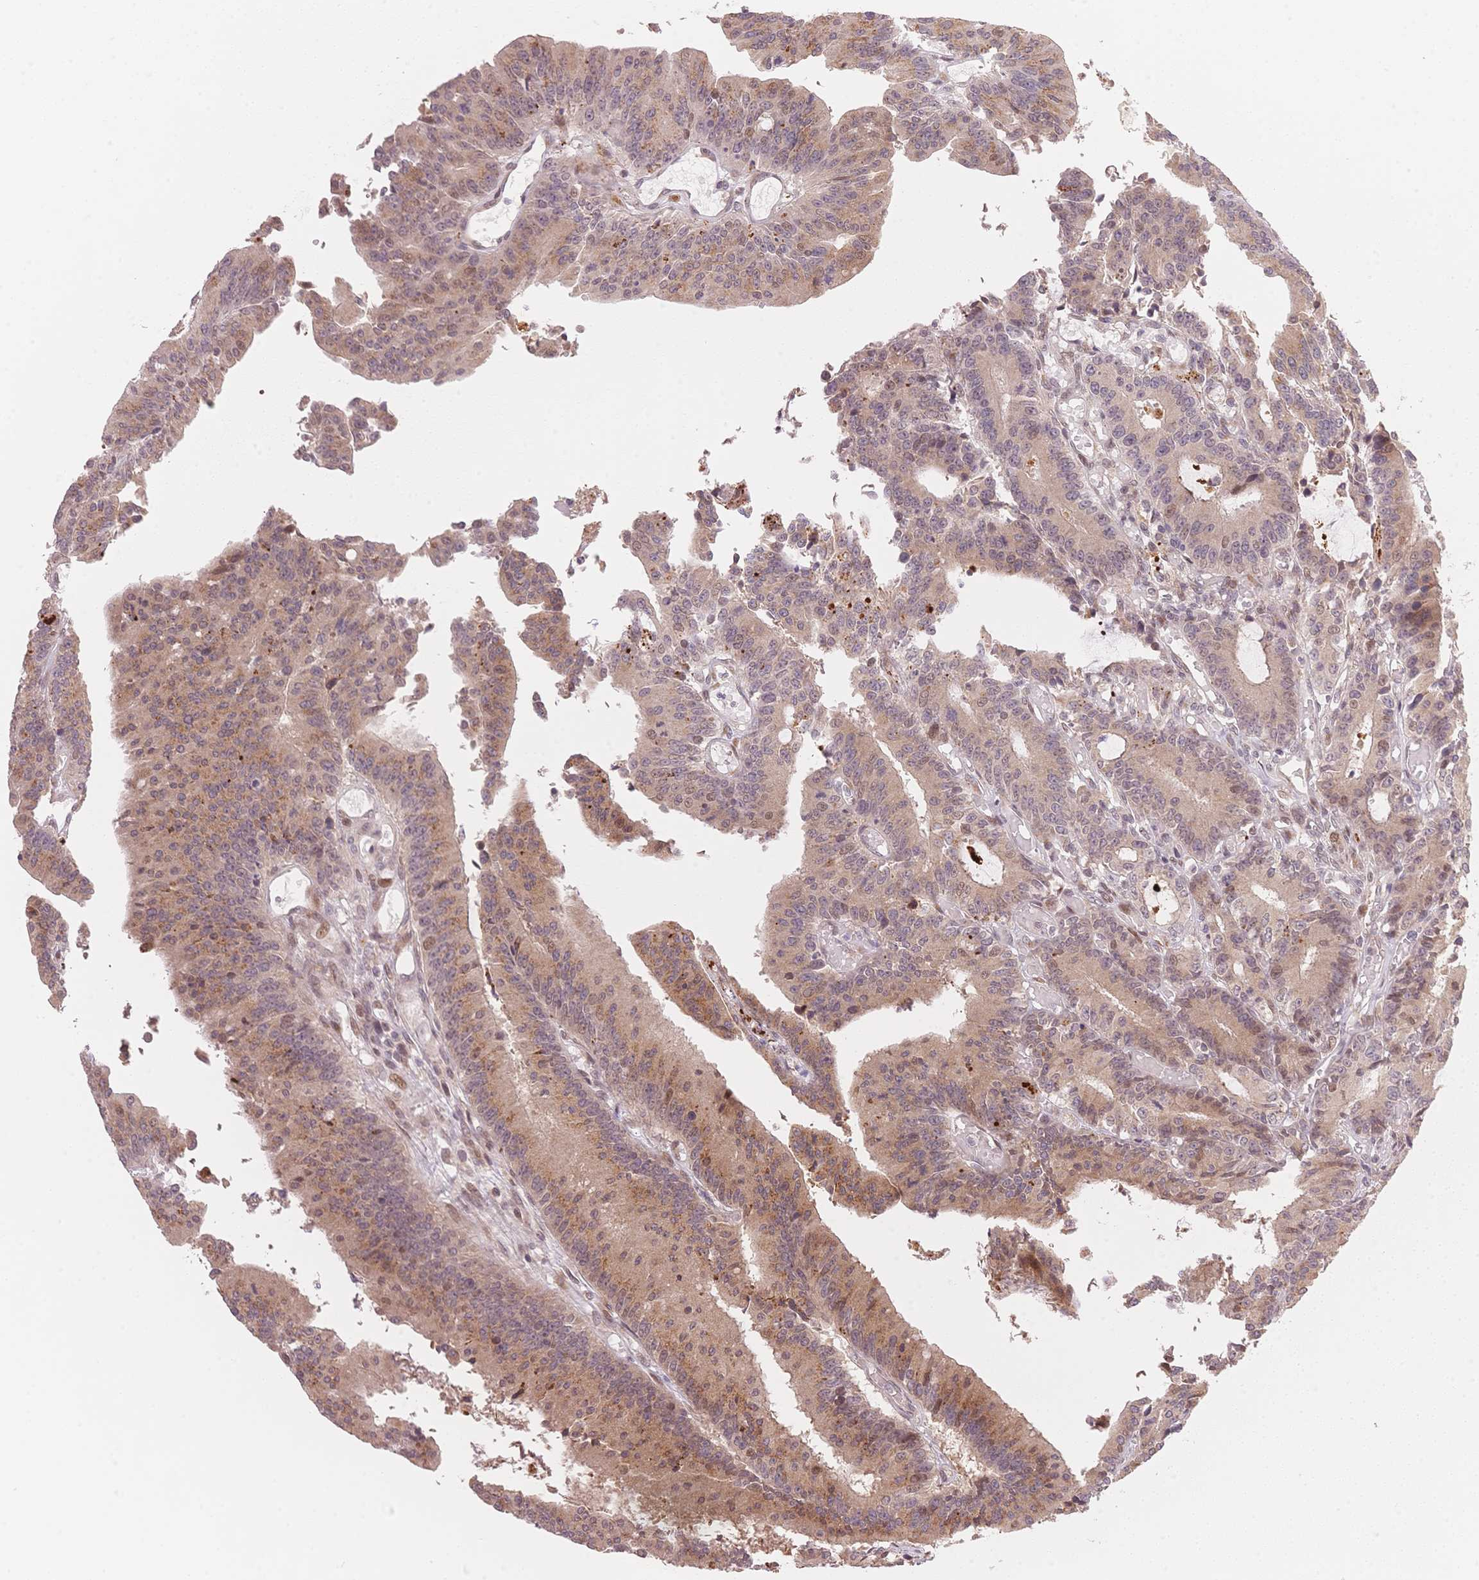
{"staining": {"intensity": "moderate", "quantity": ">75%", "location": "cytoplasmic/membranous,nuclear"}, "tissue": "colorectal cancer", "cell_type": "Tumor cells", "image_type": "cancer", "snomed": [{"axis": "morphology", "description": "Adenocarcinoma, NOS"}, {"axis": "topography", "description": "Colon"}], "caption": "Colorectal adenocarcinoma tissue demonstrates moderate cytoplasmic/membranous and nuclear expression in approximately >75% of tumor cells (DAB IHC, brown staining for protein, blue staining for nuclei).", "gene": "STK39", "patient": {"sex": "female", "age": 78}}